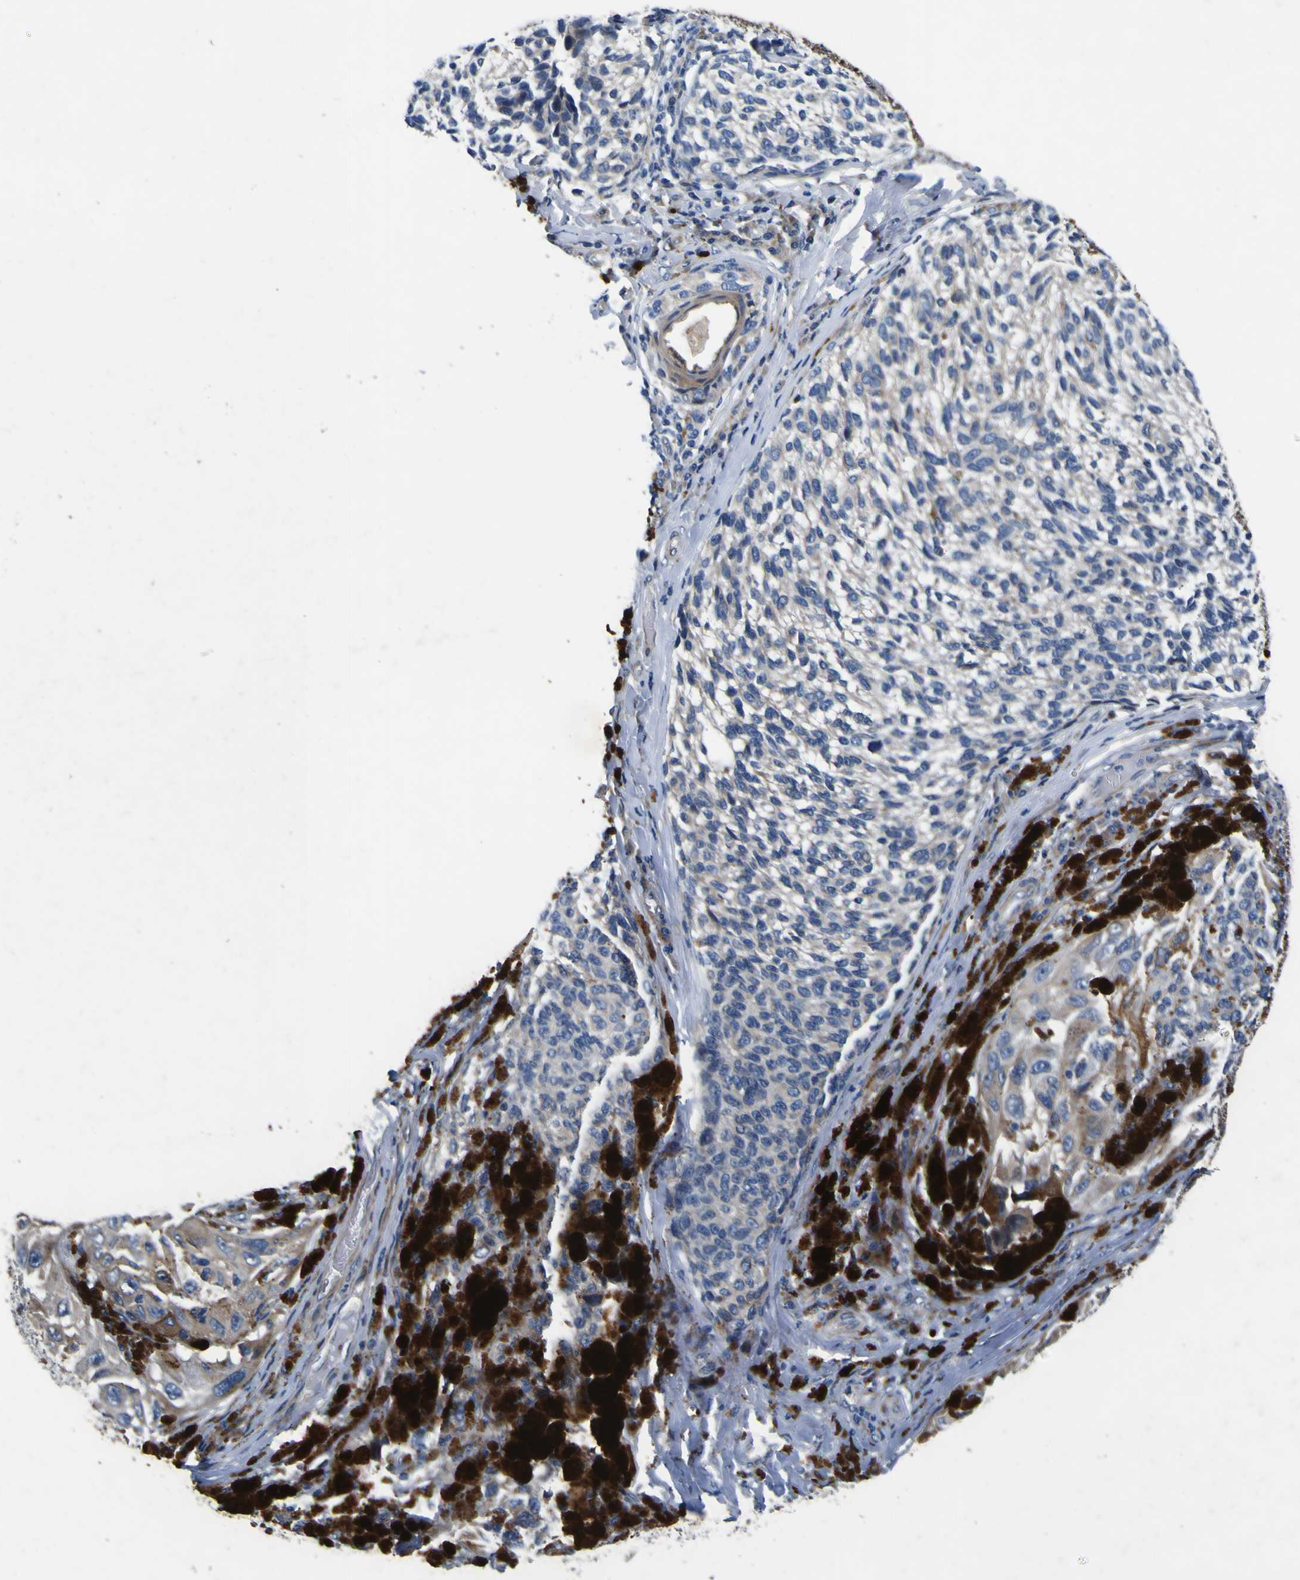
{"staining": {"intensity": "moderate", "quantity": "25%-75%", "location": "cytoplasmic/membranous"}, "tissue": "melanoma", "cell_type": "Tumor cells", "image_type": "cancer", "snomed": [{"axis": "morphology", "description": "Malignant melanoma, NOS"}, {"axis": "topography", "description": "Skin"}], "caption": "DAB (3,3'-diaminobenzidine) immunohistochemical staining of human melanoma demonstrates moderate cytoplasmic/membranous protein staining in about 25%-75% of tumor cells. (DAB = brown stain, brightfield microscopy at high magnification).", "gene": "AGAP3", "patient": {"sex": "female", "age": 73}}